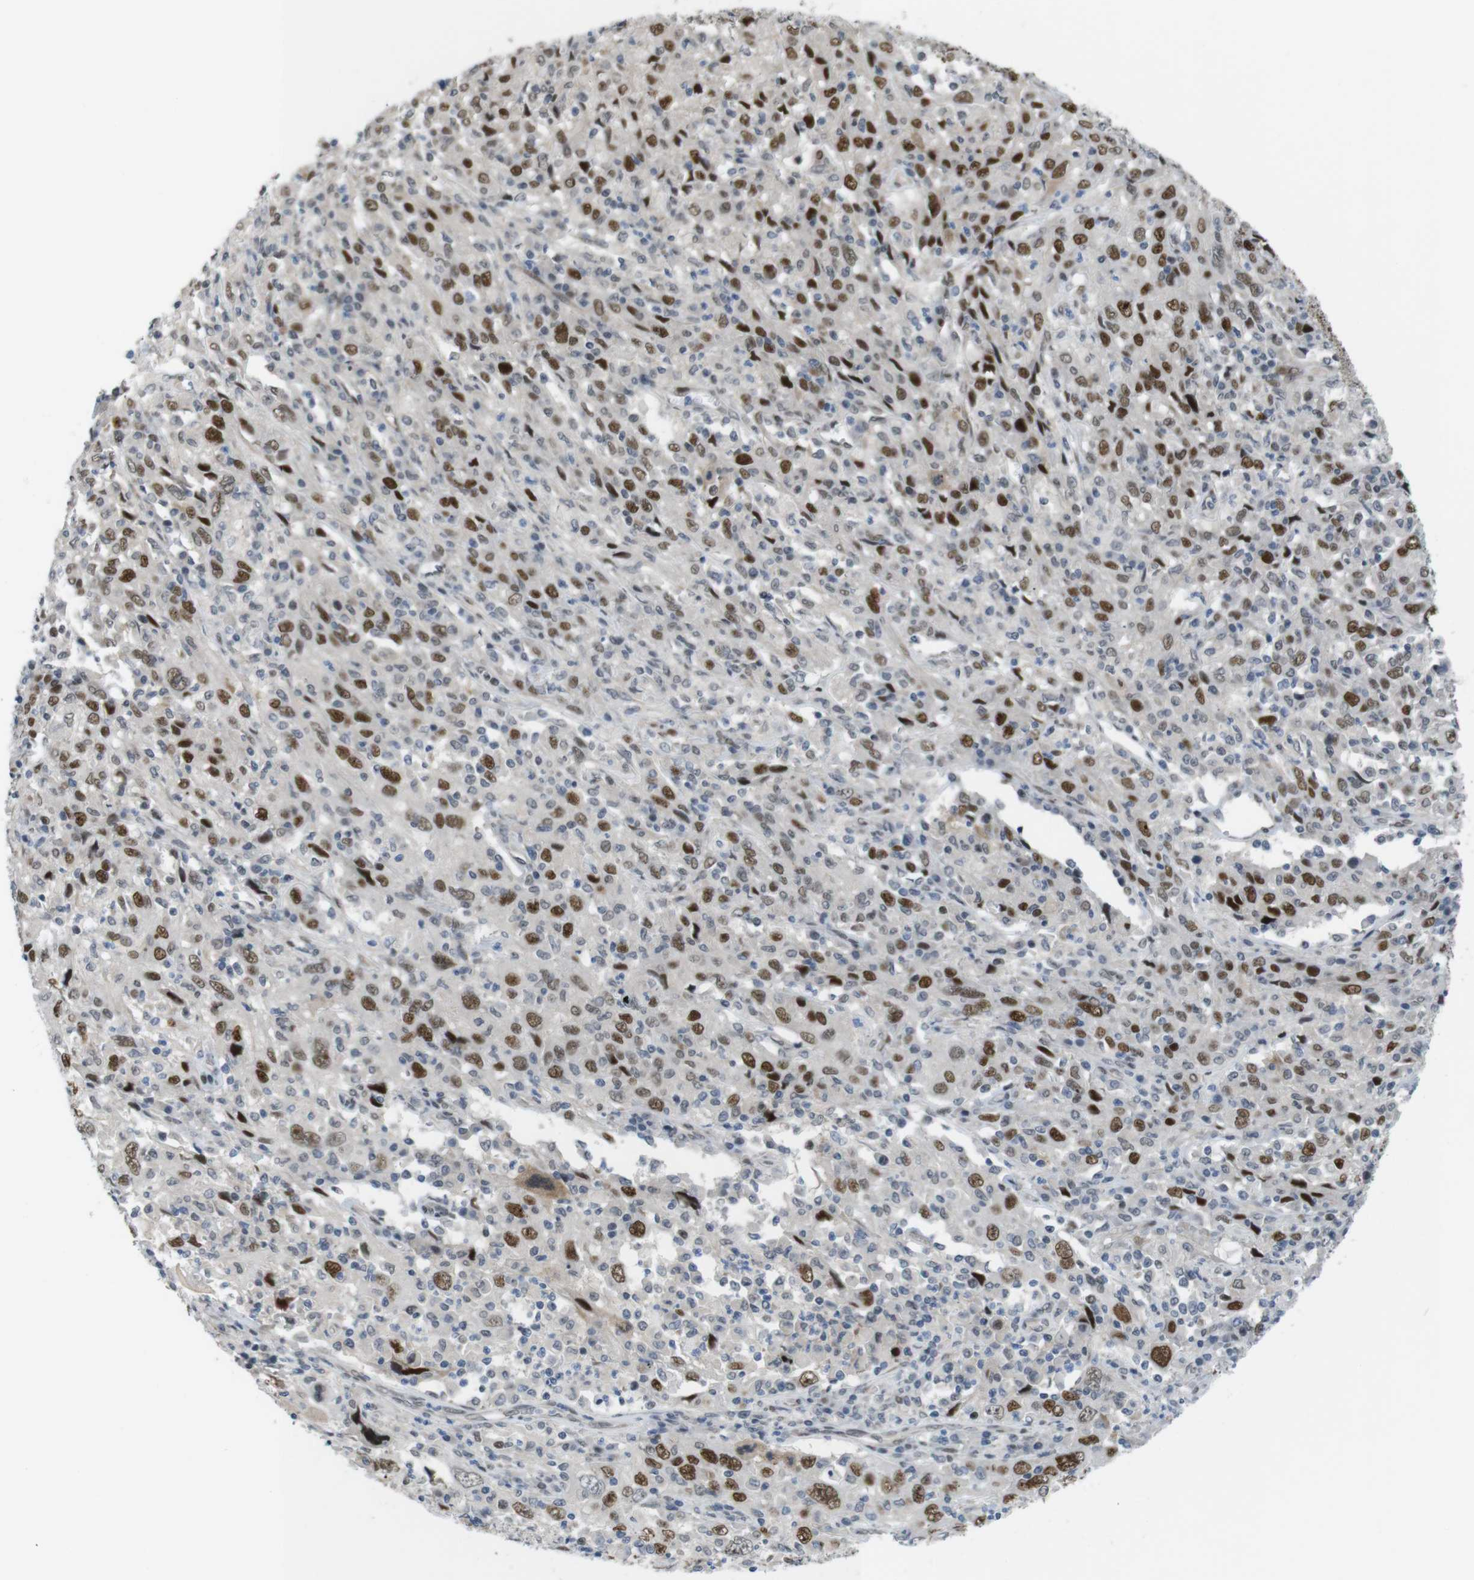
{"staining": {"intensity": "moderate", "quantity": ">75%", "location": "nuclear"}, "tissue": "cervical cancer", "cell_type": "Tumor cells", "image_type": "cancer", "snomed": [{"axis": "morphology", "description": "Squamous cell carcinoma, NOS"}, {"axis": "topography", "description": "Cervix"}], "caption": "Immunohistochemistry image of human cervical cancer (squamous cell carcinoma) stained for a protein (brown), which demonstrates medium levels of moderate nuclear positivity in about >75% of tumor cells.", "gene": "SMCO2", "patient": {"sex": "female", "age": 46}}